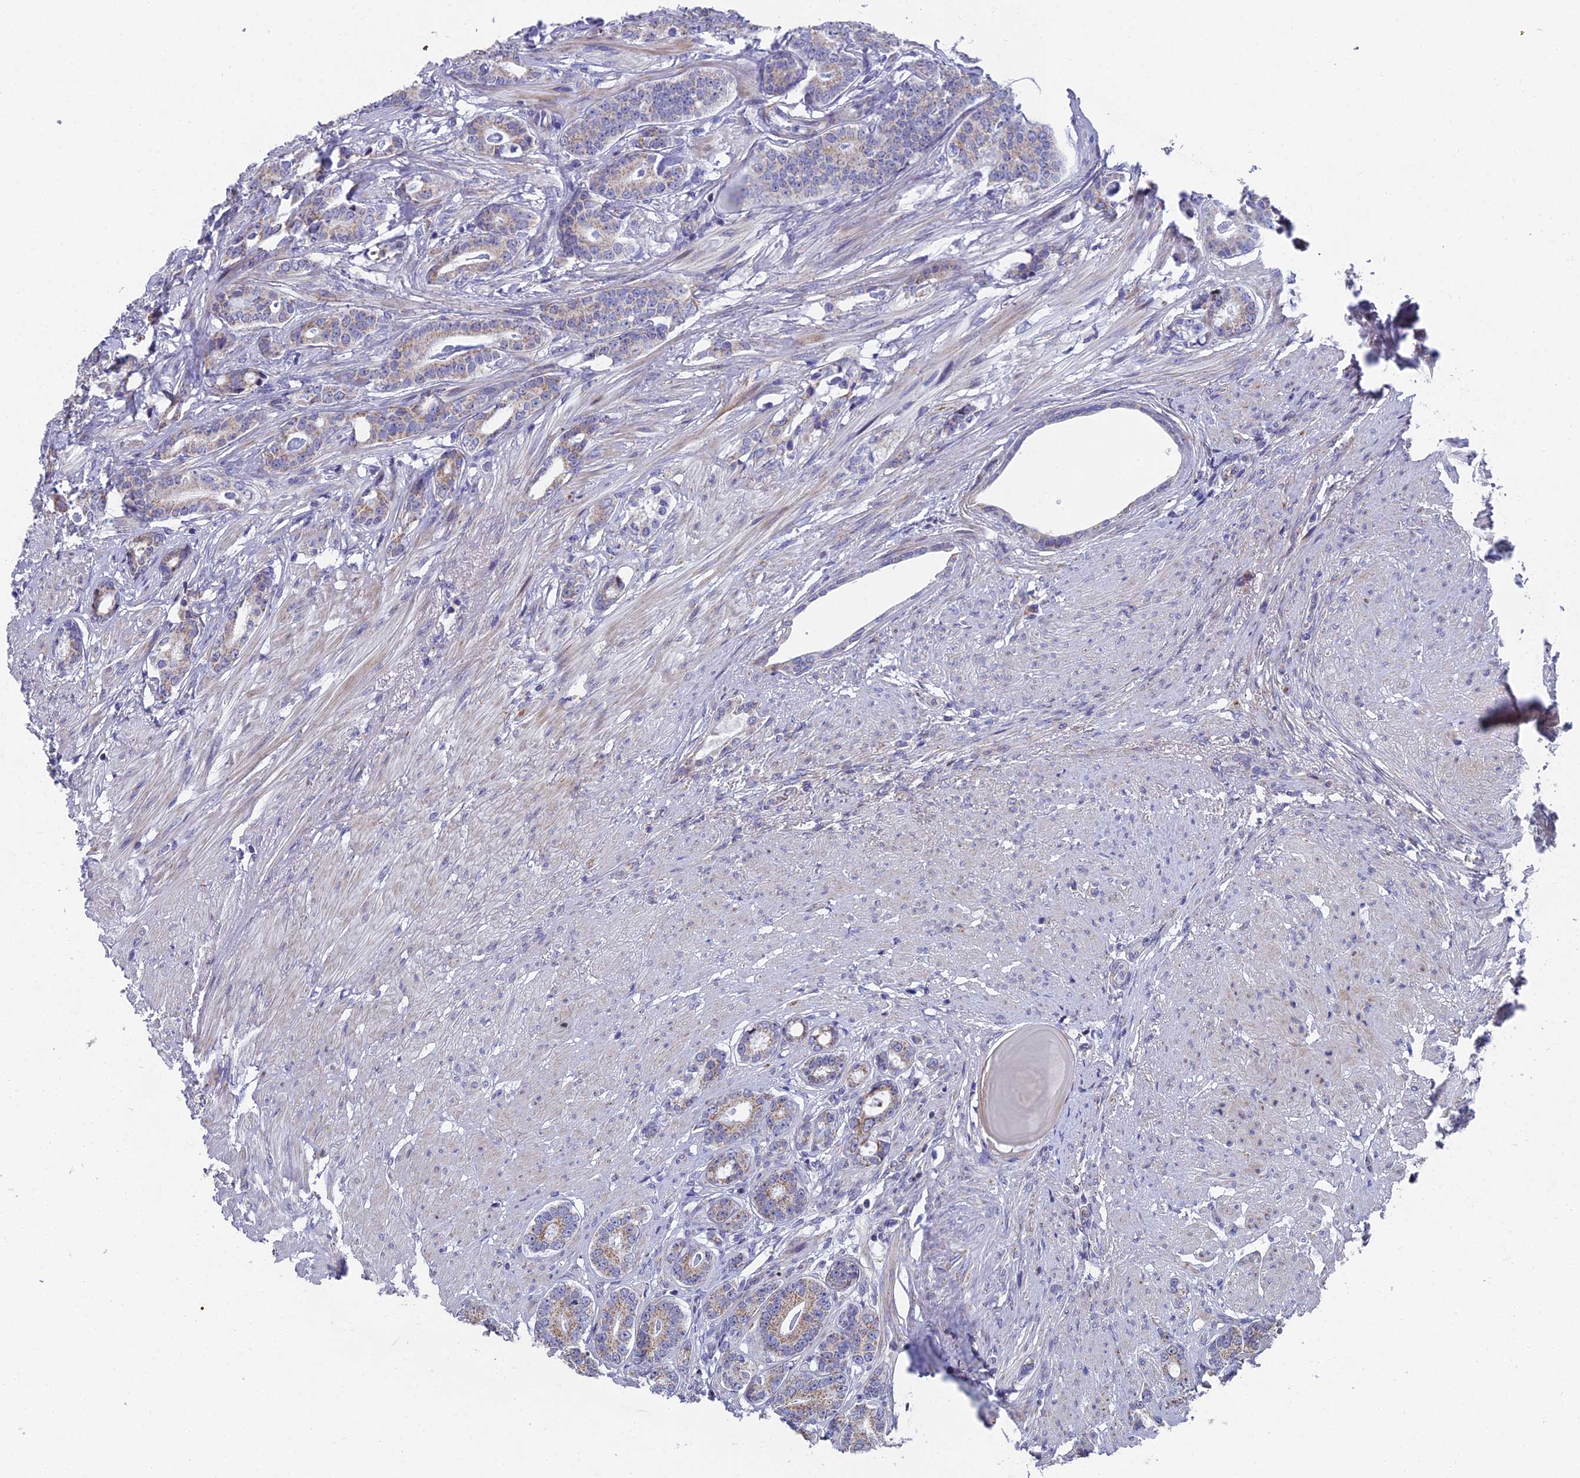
{"staining": {"intensity": "weak", "quantity": ">75%", "location": "cytoplasmic/membranous"}, "tissue": "prostate cancer", "cell_type": "Tumor cells", "image_type": "cancer", "snomed": [{"axis": "morphology", "description": "Adenocarcinoma, Low grade"}, {"axis": "topography", "description": "Prostate"}], "caption": "Tumor cells reveal weak cytoplasmic/membranous expression in about >75% of cells in prostate cancer (adenocarcinoma (low-grade)).", "gene": "XKR9", "patient": {"sex": "male", "age": 71}}